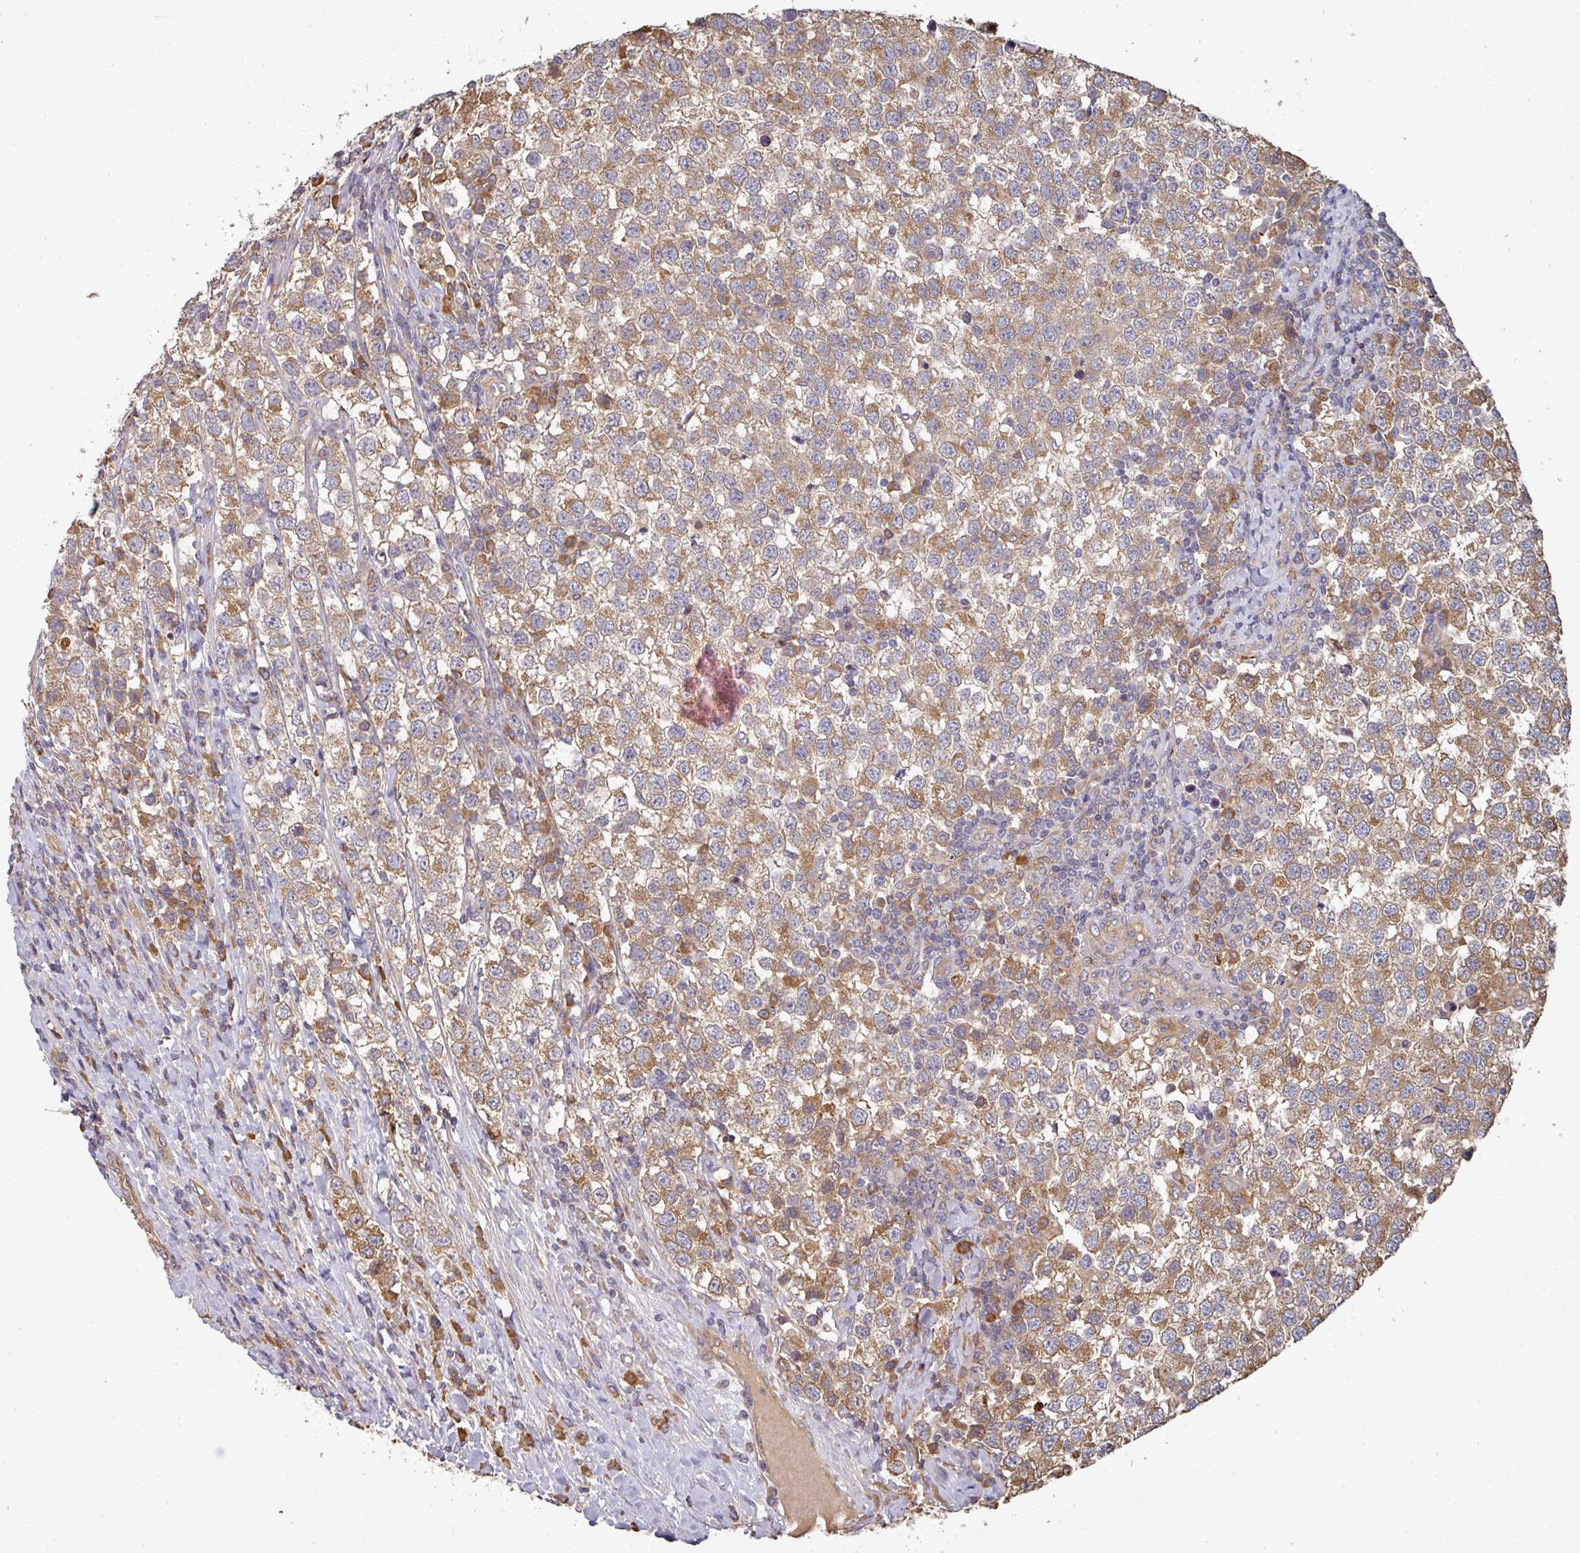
{"staining": {"intensity": "moderate", "quantity": ">75%", "location": "cytoplasmic/membranous"}, "tissue": "testis cancer", "cell_type": "Tumor cells", "image_type": "cancer", "snomed": [{"axis": "morphology", "description": "Seminoma, NOS"}, {"axis": "topography", "description": "Testis"}], "caption": "Brown immunohistochemical staining in human seminoma (testis) displays moderate cytoplasmic/membranous staining in approximately >75% of tumor cells.", "gene": "EDEM2", "patient": {"sex": "male", "age": 34}}